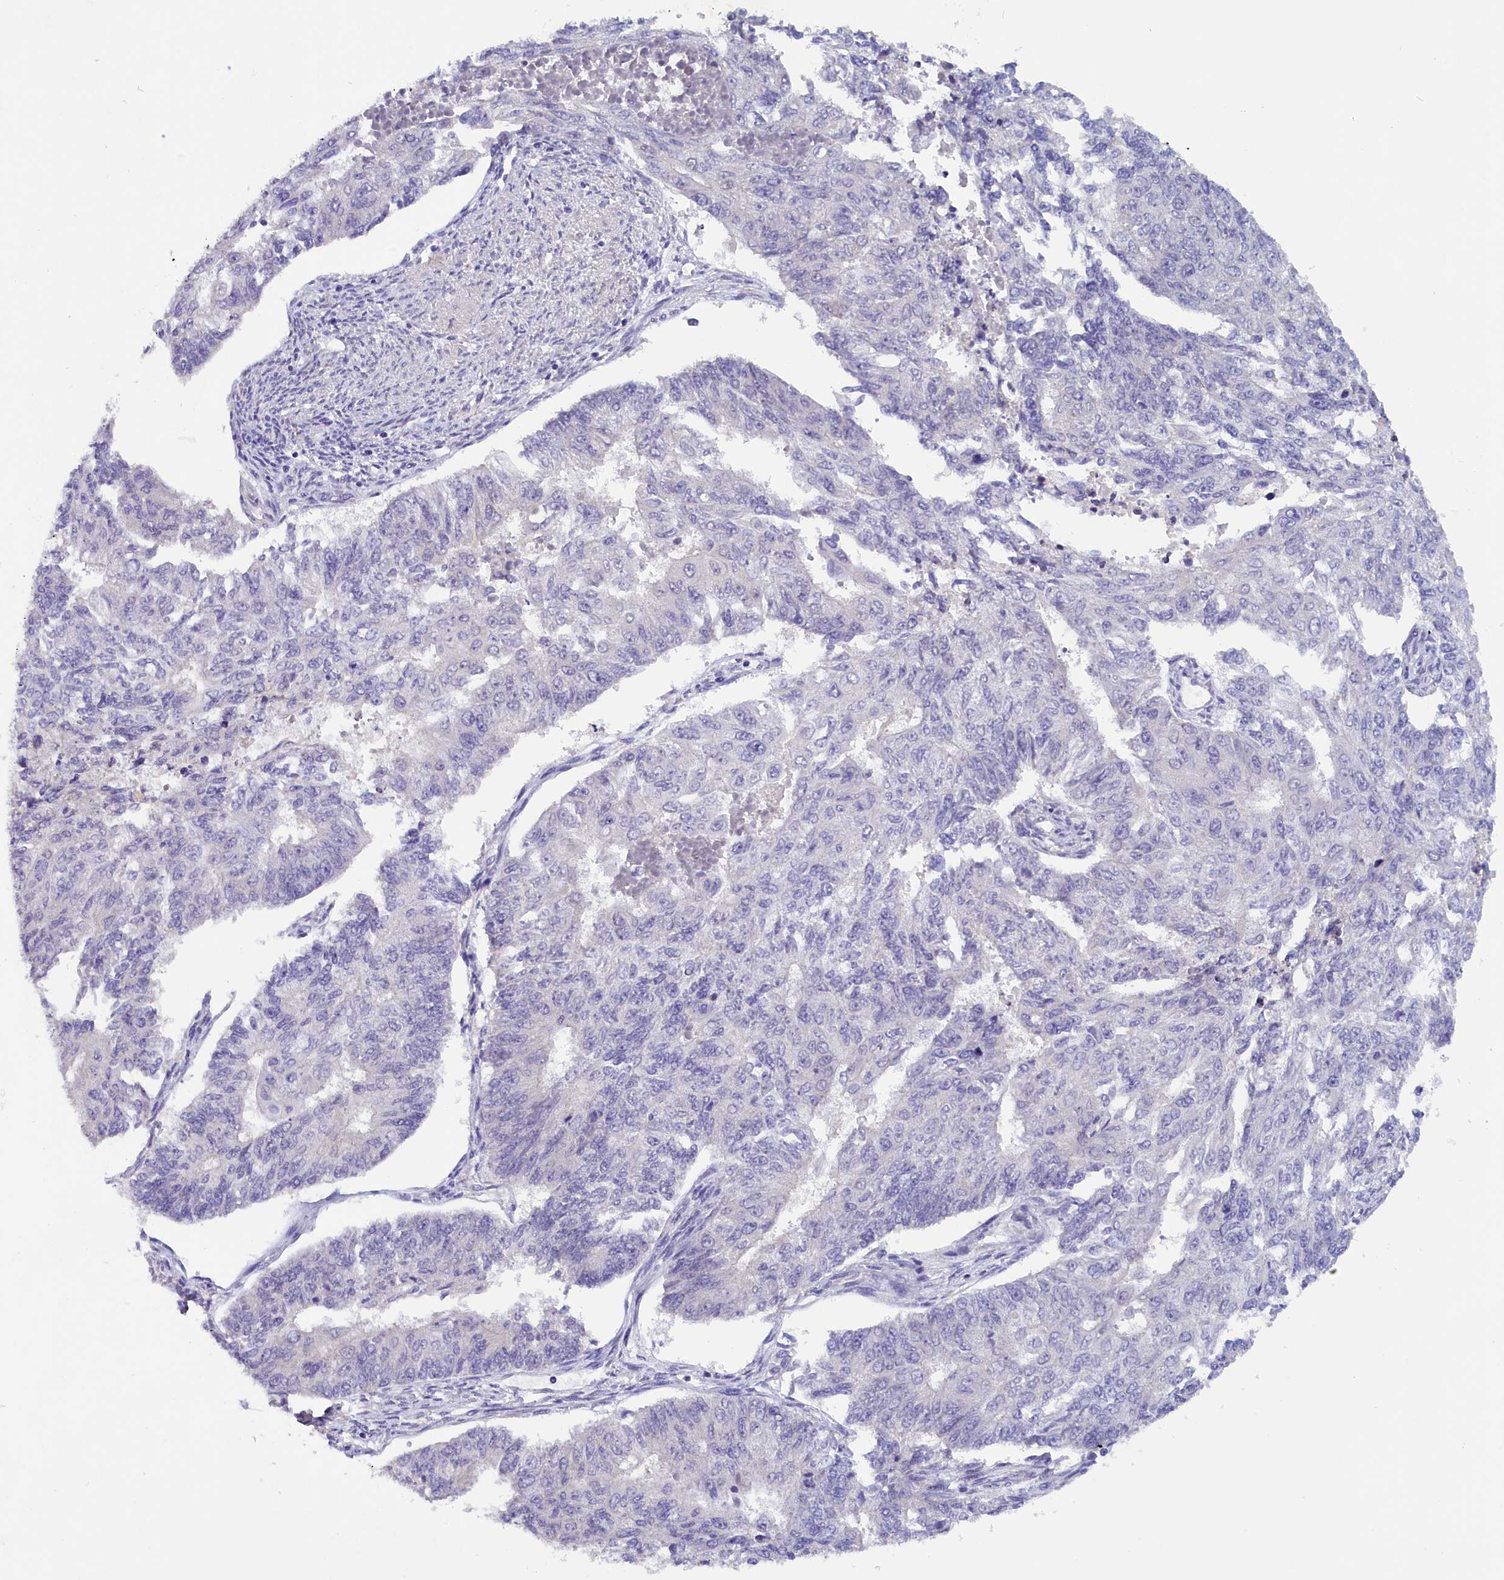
{"staining": {"intensity": "negative", "quantity": "none", "location": "none"}, "tissue": "endometrial cancer", "cell_type": "Tumor cells", "image_type": "cancer", "snomed": [{"axis": "morphology", "description": "Adenocarcinoma, NOS"}, {"axis": "topography", "description": "Endometrium"}], "caption": "Photomicrograph shows no significant protein positivity in tumor cells of endometrial adenocarcinoma.", "gene": "BTBD9", "patient": {"sex": "female", "age": 32}}